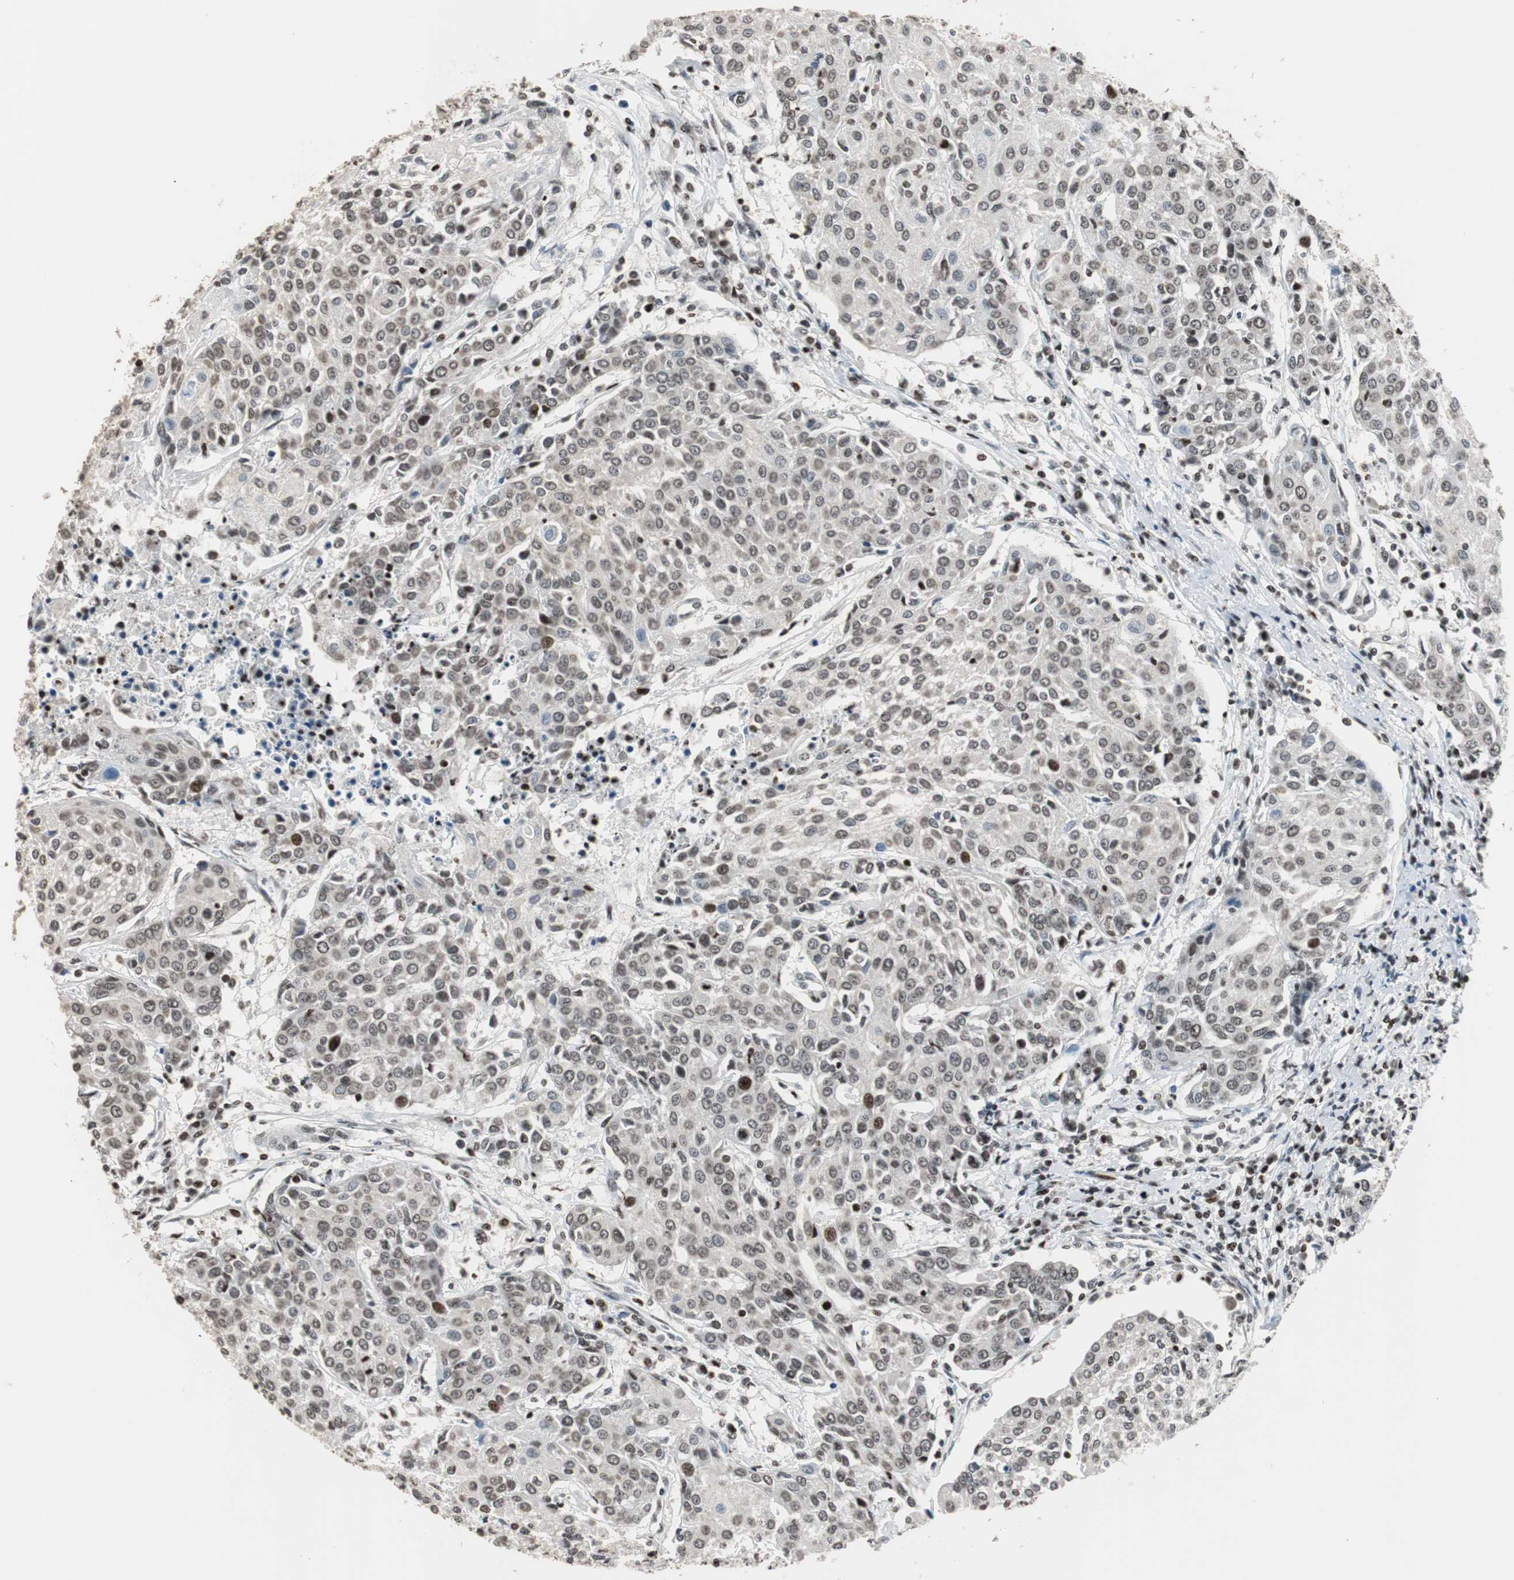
{"staining": {"intensity": "weak", "quantity": ">75%", "location": "nuclear"}, "tissue": "urothelial cancer", "cell_type": "Tumor cells", "image_type": "cancer", "snomed": [{"axis": "morphology", "description": "Urothelial carcinoma, High grade"}, {"axis": "topography", "description": "Urinary bladder"}], "caption": "There is low levels of weak nuclear positivity in tumor cells of urothelial cancer, as demonstrated by immunohistochemical staining (brown color).", "gene": "PAXIP1", "patient": {"sex": "female", "age": 85}}